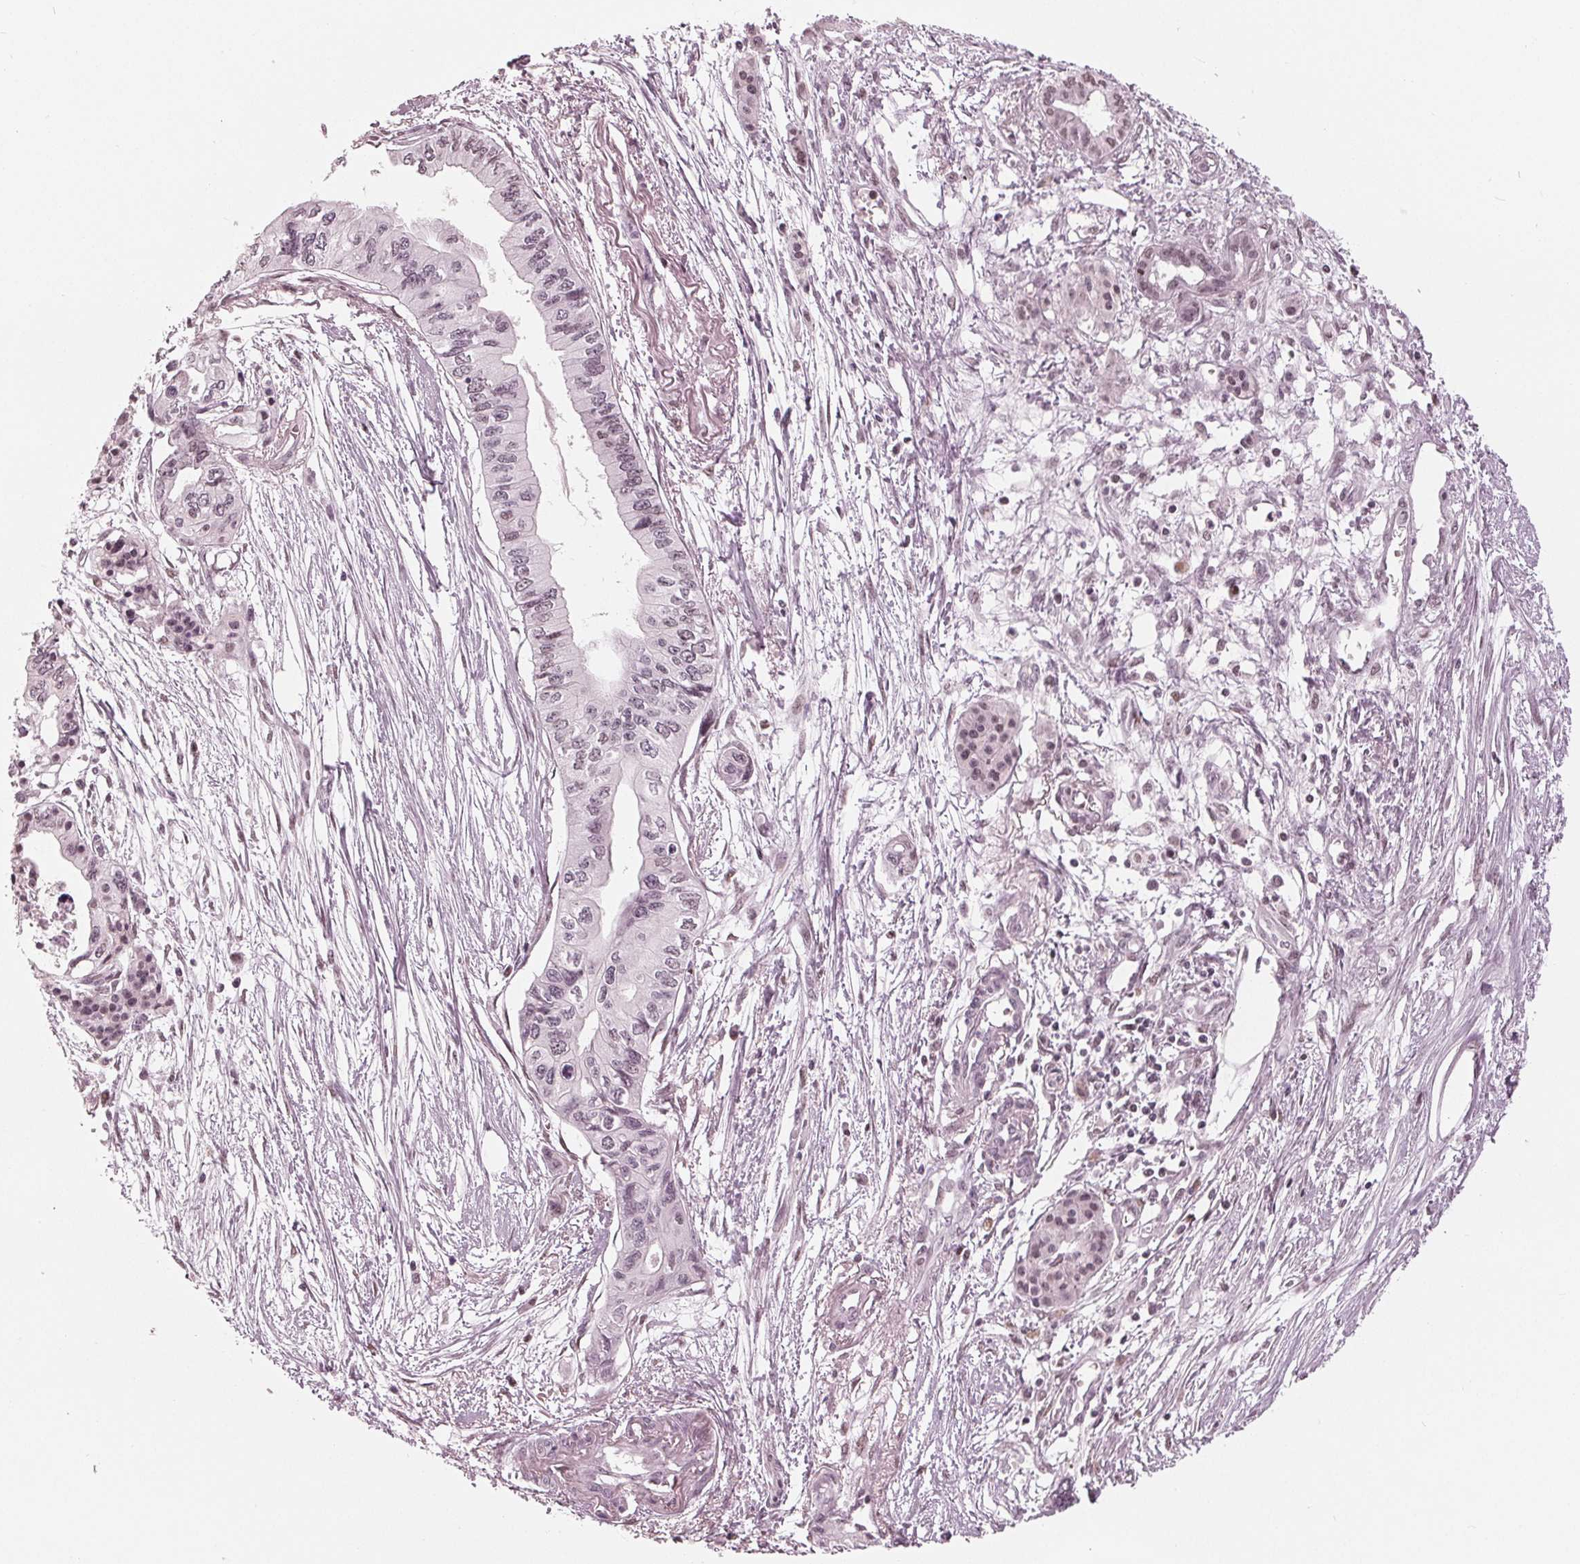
{"staining": {"intensity": "weak", "quantity": "<25%", "location": "nuclear"}, "tissue": "pancreatic cancer", "cell_type": "Tumor cells", "image_type": "cancer", "snomed": [{"axis": "morphology", "description": "Adenocarcinoma, NOS"}, {"axis": "topography", "description": "Pancreas"}], "caption": "There is no significant positivity in tumor cells of pancreatic cancer. (DAB immunohistochemistry with hematoxylin counter stain).", "gene": "DNMT3L", "patient": {"sex": "female", "age": 76}}